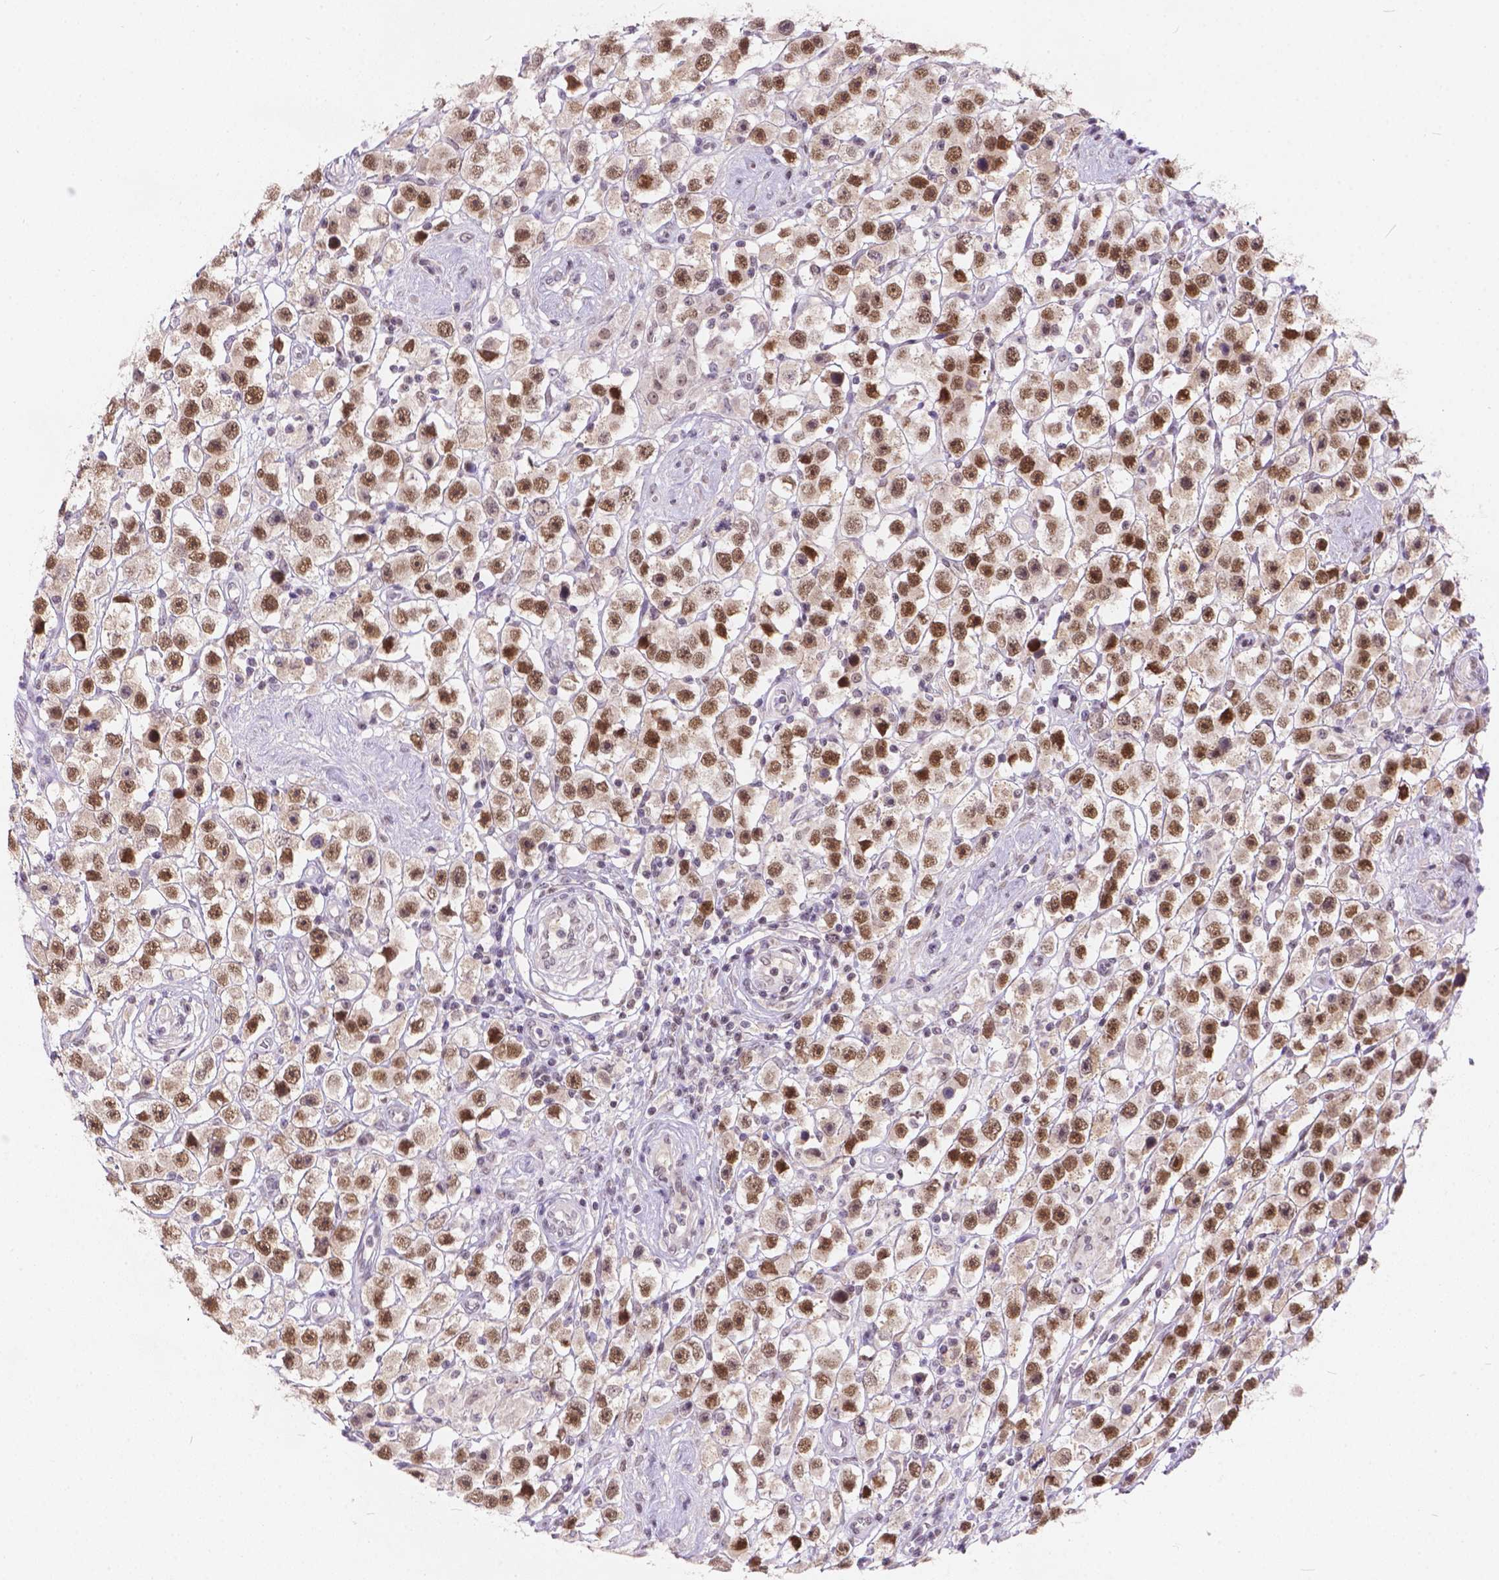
{"staining": {"intensity": "moderate", "quantity": ">75%", "location": "nuclear"}, "tissue": "testis cancer", "cell_type": "Tumor cells", "image_type": "cancer", "snomed": [{"axis": "morphology", "description": "Seminoma, NOS"}, {"axis": "topography", "description": "Testis"}], "caption": "Protein staining by IHC shows moderate nuclear staining in approximately >75% of tumor cells in seminoma (testis). The protein of interest is shown in brown color, while the nuclei are stained blue.", "gene": "FAM53A", "patient": {"sex": "male", "age": 45}}